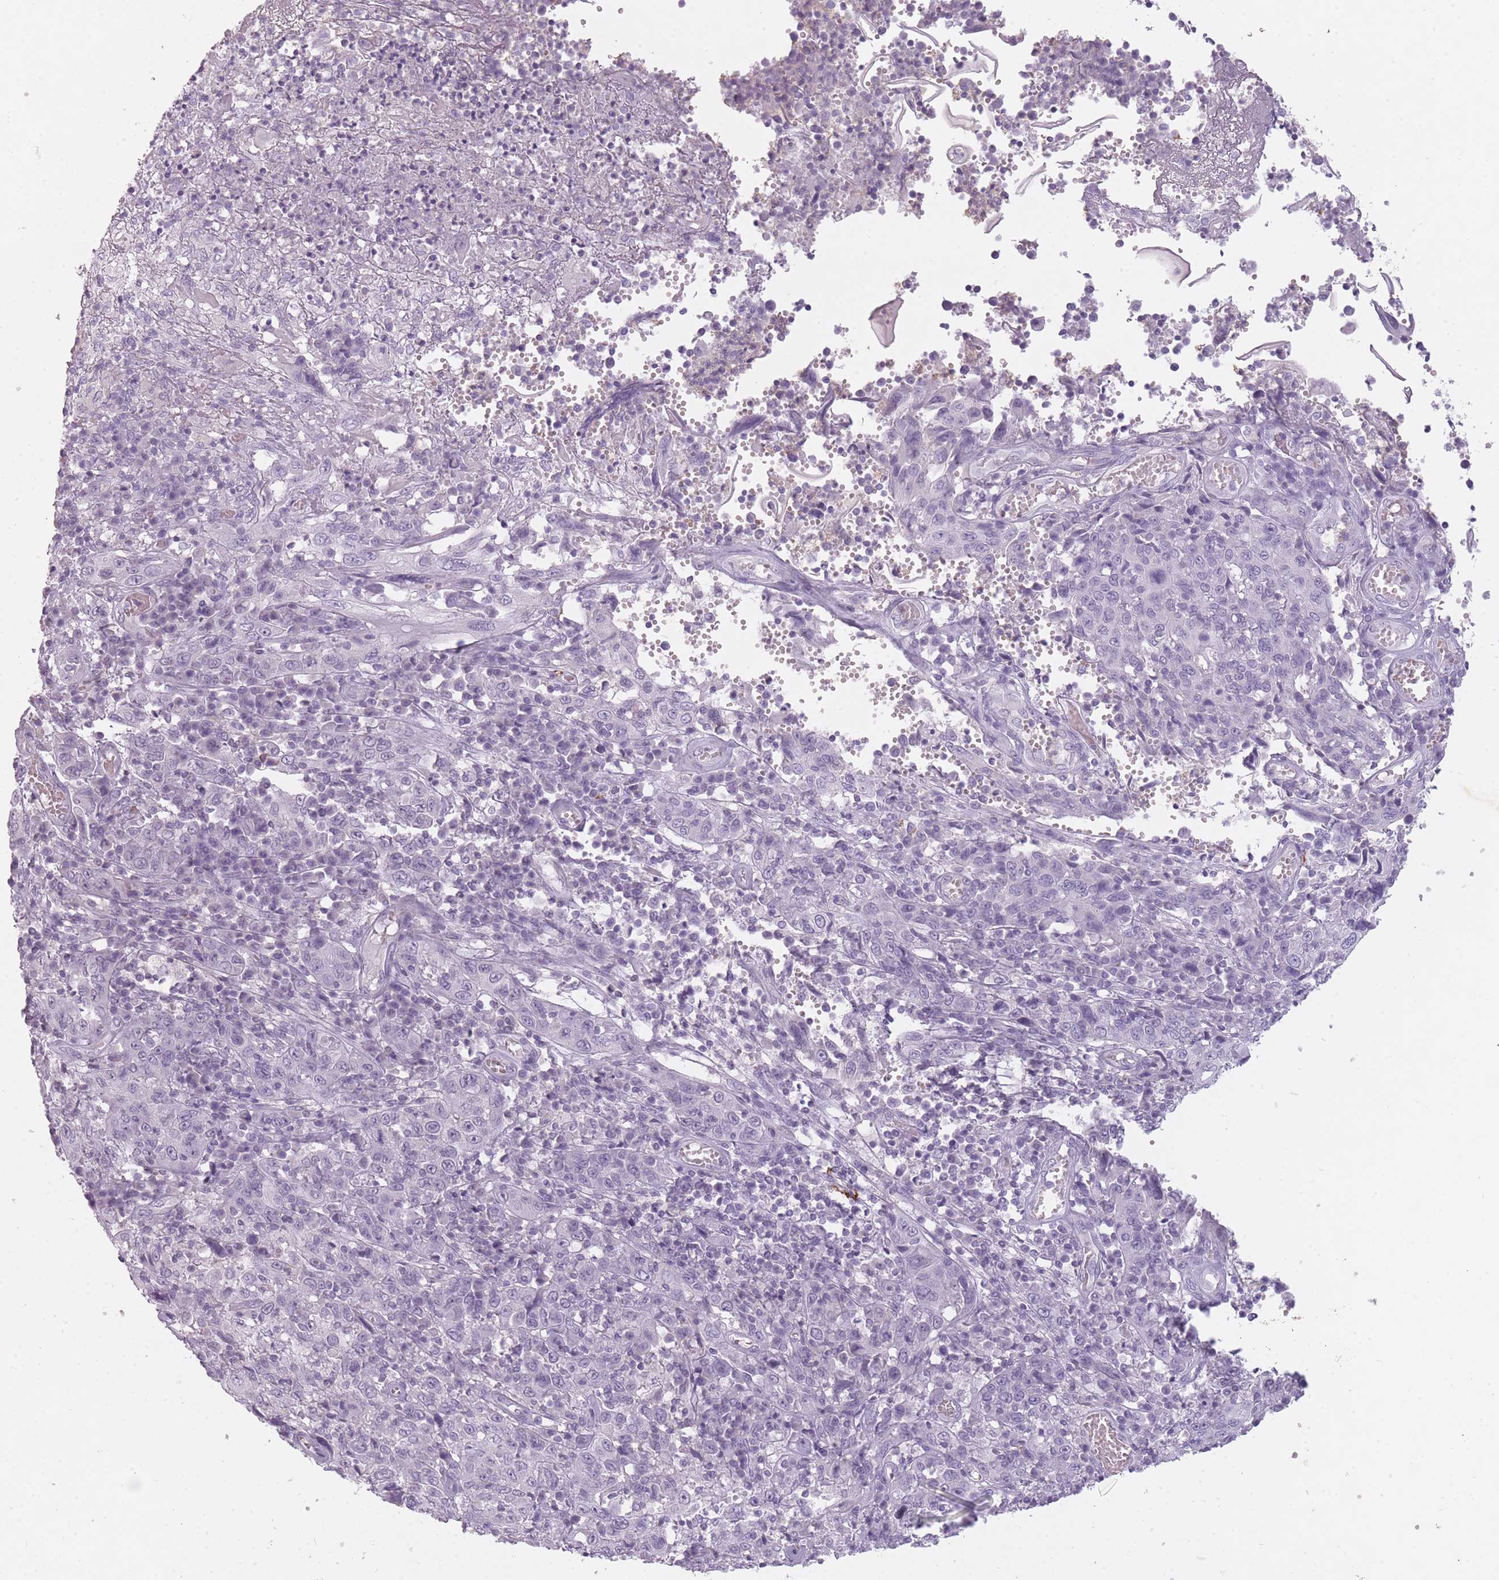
{"staining": {"intensity": "negative", "quantity": "none", "location": "none"}, "tissue": "cervical cancer", "cell_type": "Tumor cells", "image_type": "cancer", "snomed": [{"axis": "morphology", "description": "Squamous cell carcinoma, NOS"}, {"axis": "topography", "description": "Cervix"}], "caption": "The histopathology image exhibits no significant expression in tumor cells of cervical squamous cell carcinoma.", "gene": "RFX4", "patient": {"sex": "female", "age": 46}}